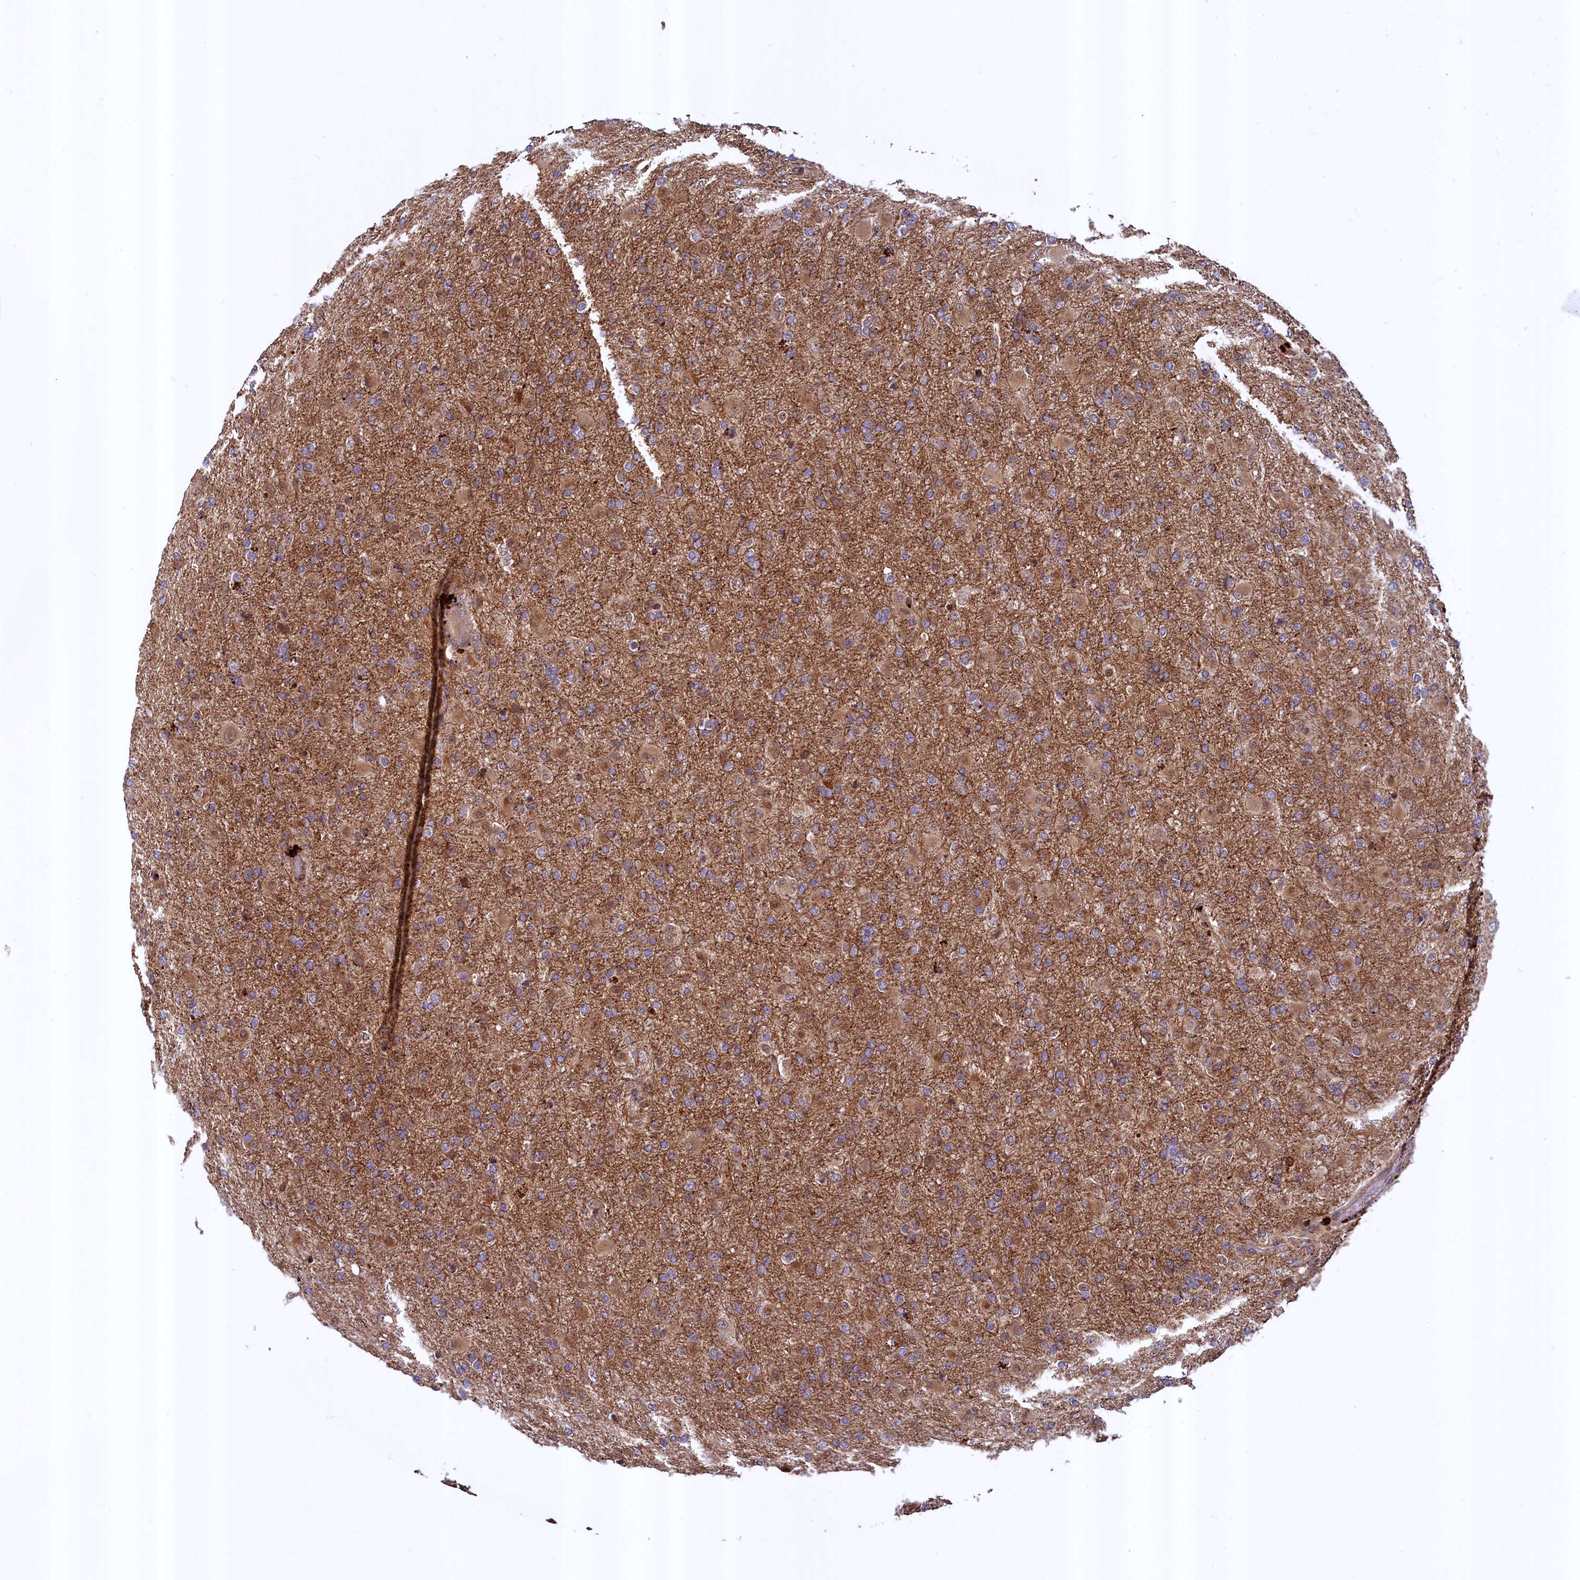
{"staining": {"intensity": "moderate", "quantity": ">75%", "location": "cytoplasmic/membranous"}, "tissue": "glioma", "cell_type": "Tumor cells", "image_type": "cancer", "snomed": [{"axis": "morphology", "description": "Glioma, malignant, Low grade"}, {"axis": "topography", "description": "Brain"}], "caption": "About >75% of tumor cells in malignant glioma (low-grade) show moderate cytoplasmic/membranous protein expression as visualized by brown immunohistochemical staining.", "gene": "ZNF577", "patient": {"sex": "male", "age": 65}}